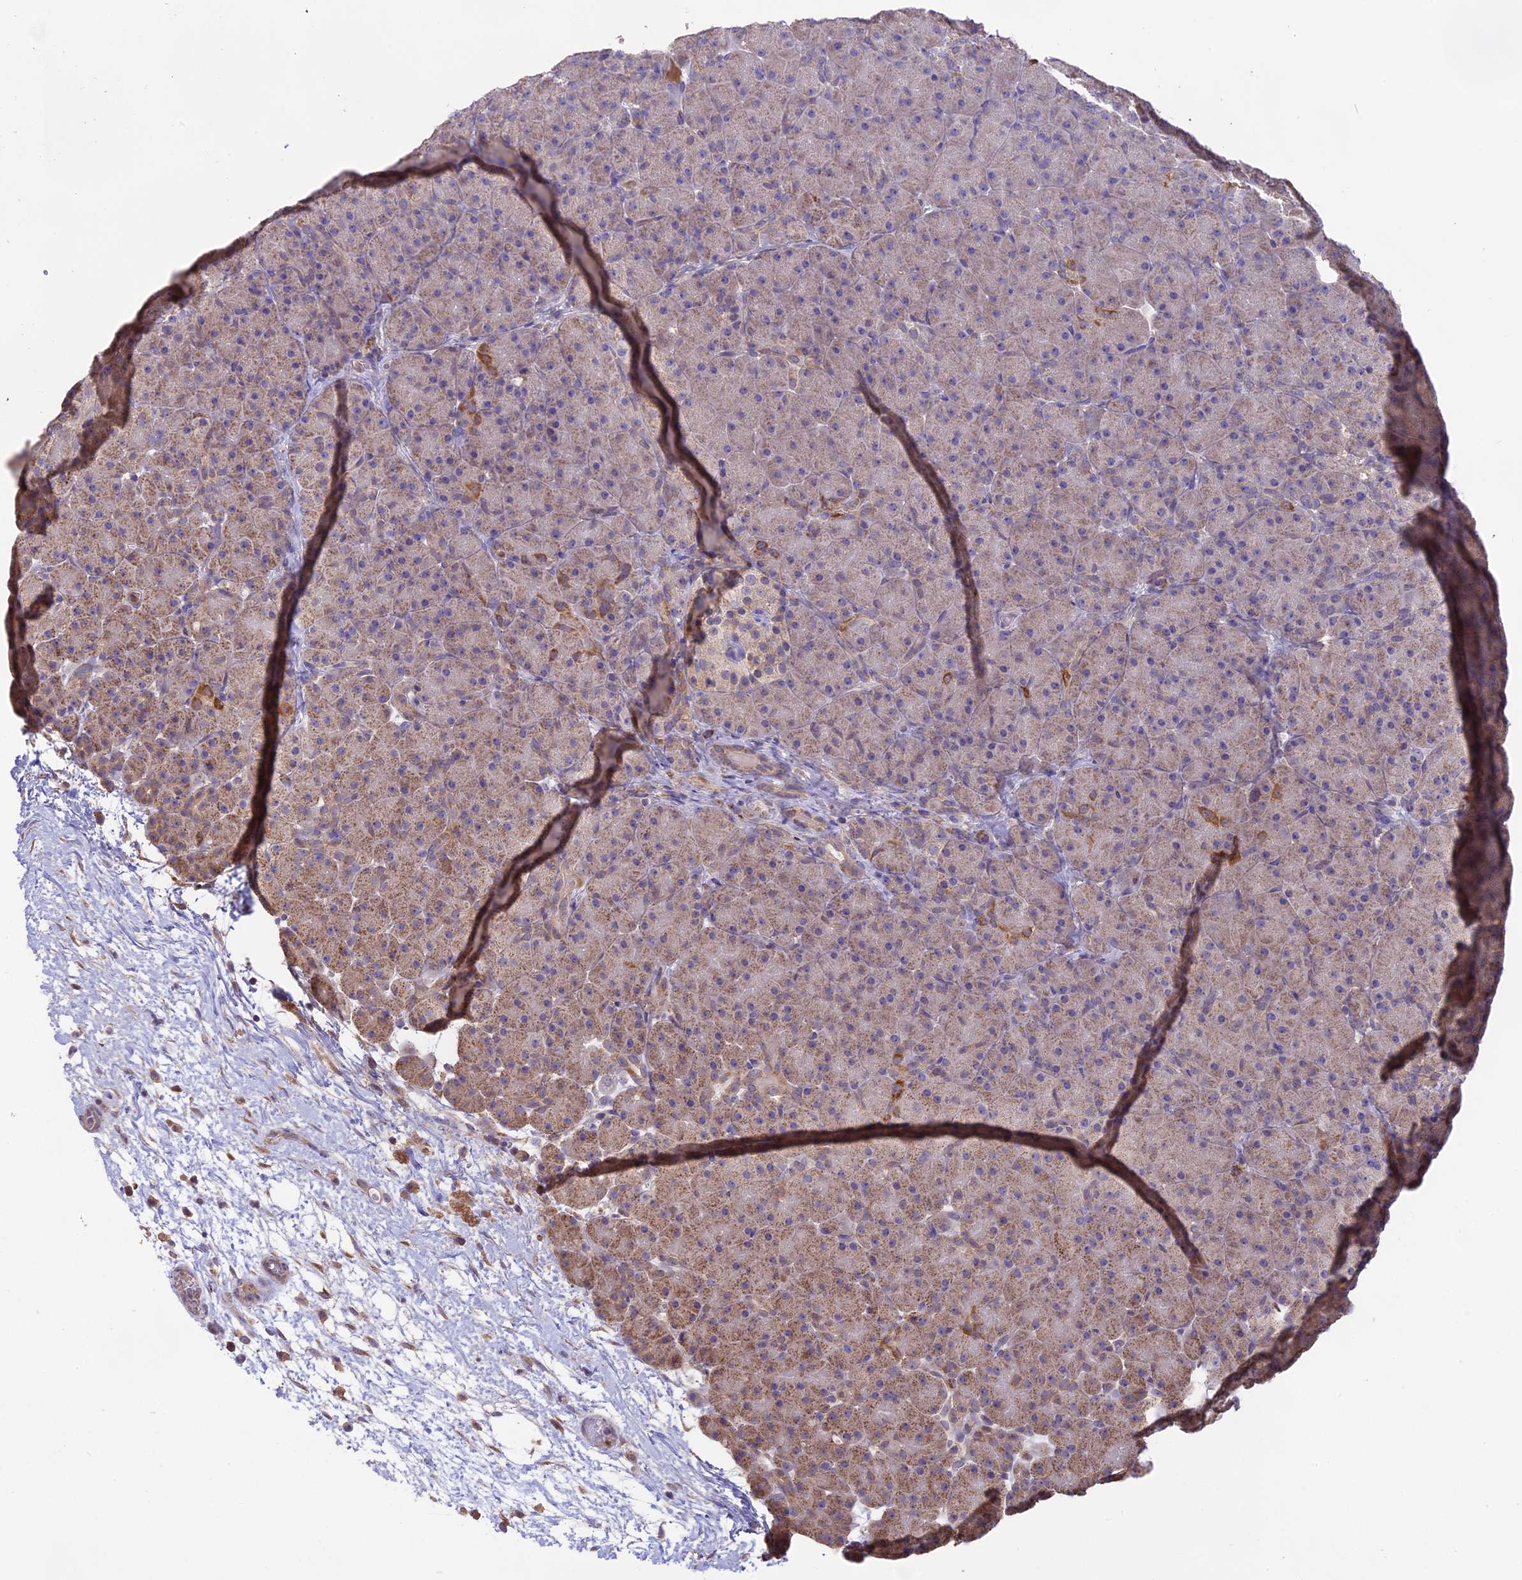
{"staining": {"intensity": "moderate", "quantity": "<25%", "location": "cytoplasmic/membranous"}, "tissue": "pancreas", "cell_type": "Exocrine glandular cells", "image_type": "normal", "snomed": [{"axis": "morphology", "description": "Normal tissue, NOS"}, {"axis": "topography", "description": "Pancreas"}], "caption": "Pancreas stained with DAB (3,3'-diaminobenzidine) immunohistochemistry (IHC) exhibits low levels of moderate cytoplasmic/membranous positivity in approximately <25% of exocrine glandular cells. (IHC, brightfield microscopy, high magnification).", "gene": "NUDT8", "patient": {"sex": "male", "age": 66}}